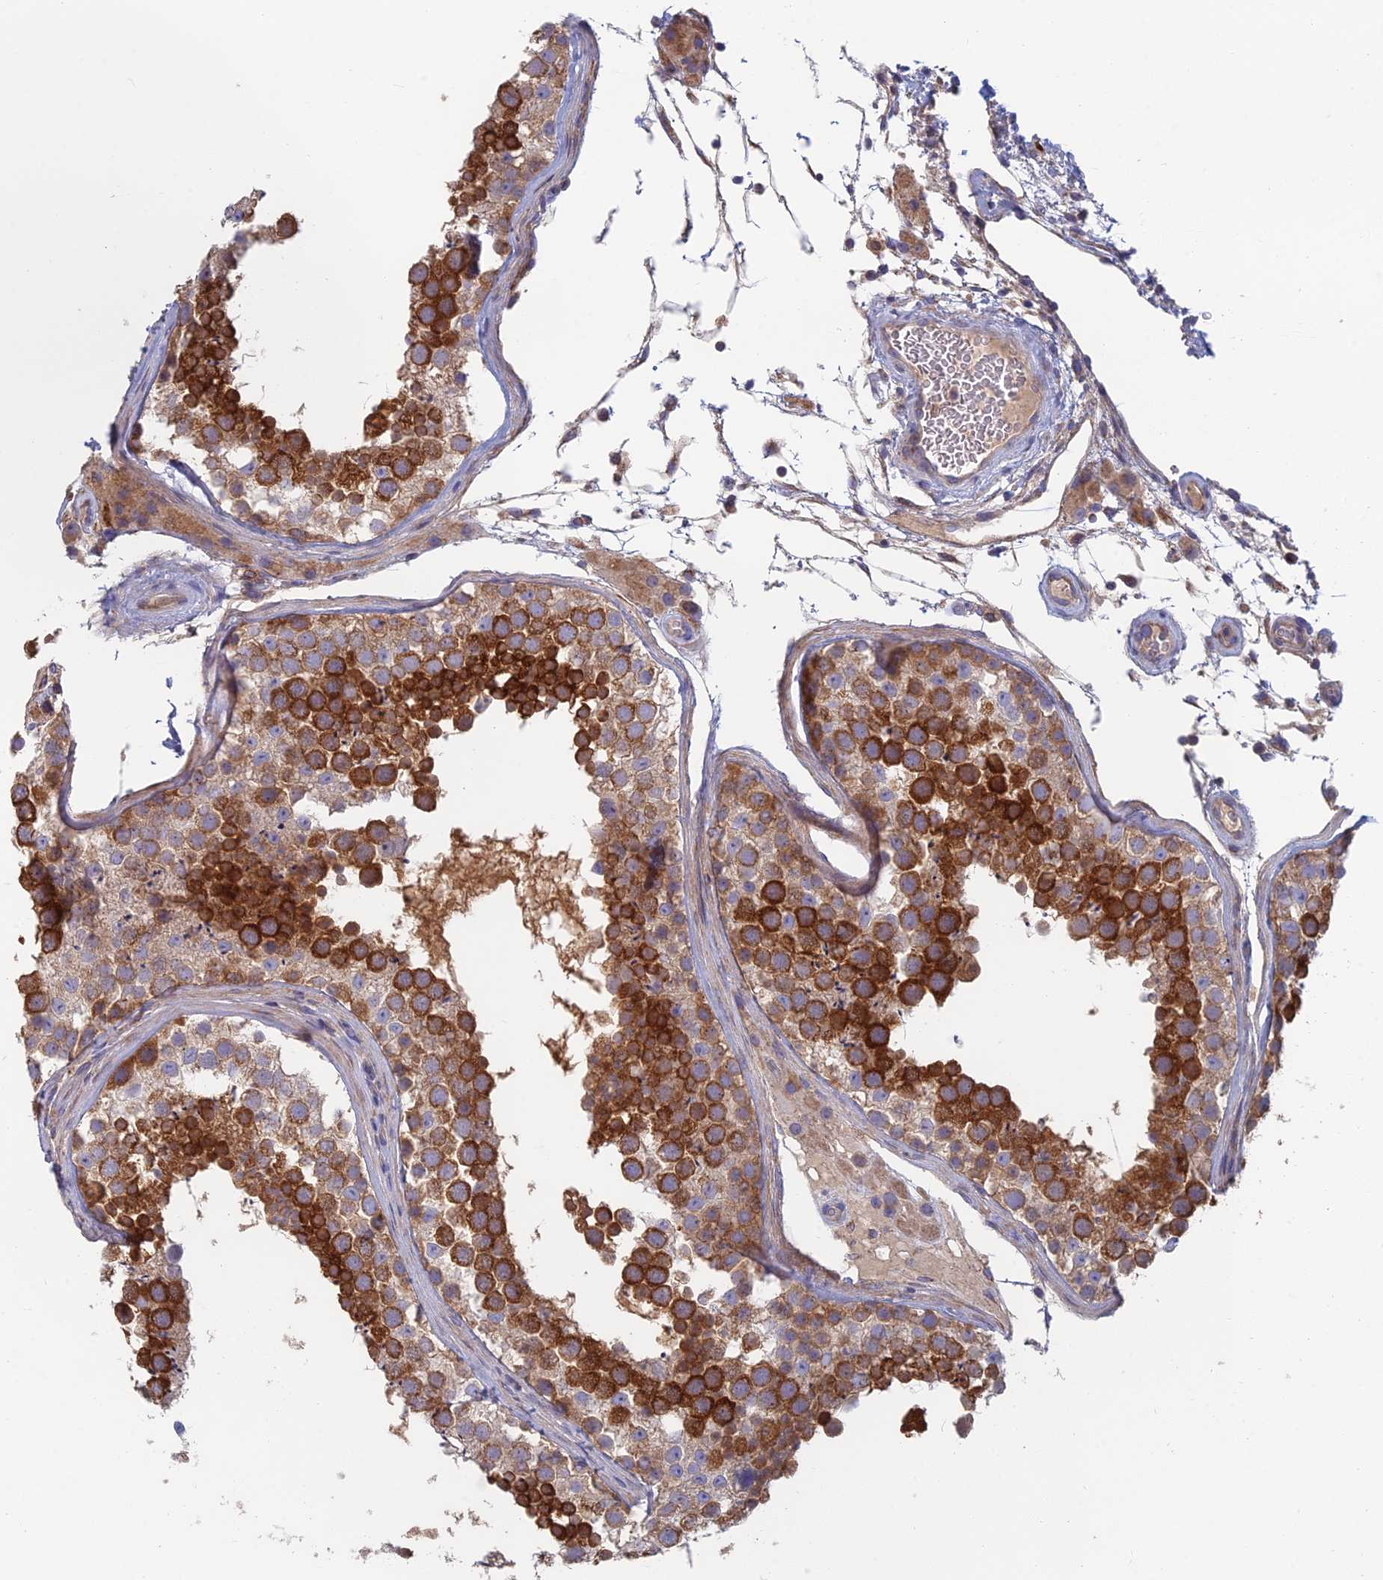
{"staining": {"intensity": "strong", "quantity": "25%-75%", "location": "cytoplasmic/membranous"}, "tissue": "testis", "cell_type": "Cells in seminiferous ducts", "image_type": "normal", "snomed": [{"axis": "morphology", "description": "Normal tissue, NOS"}, {"axis": "topography", "description": "Testis"}], "caption": "A high amount of strong cytoplasmic/membranous staining is present in about 25%-75% of cells in seminiferous ducts in normal testis.", "gene": "IFTAP", "patient": {"sex": "male", "age": 46}}